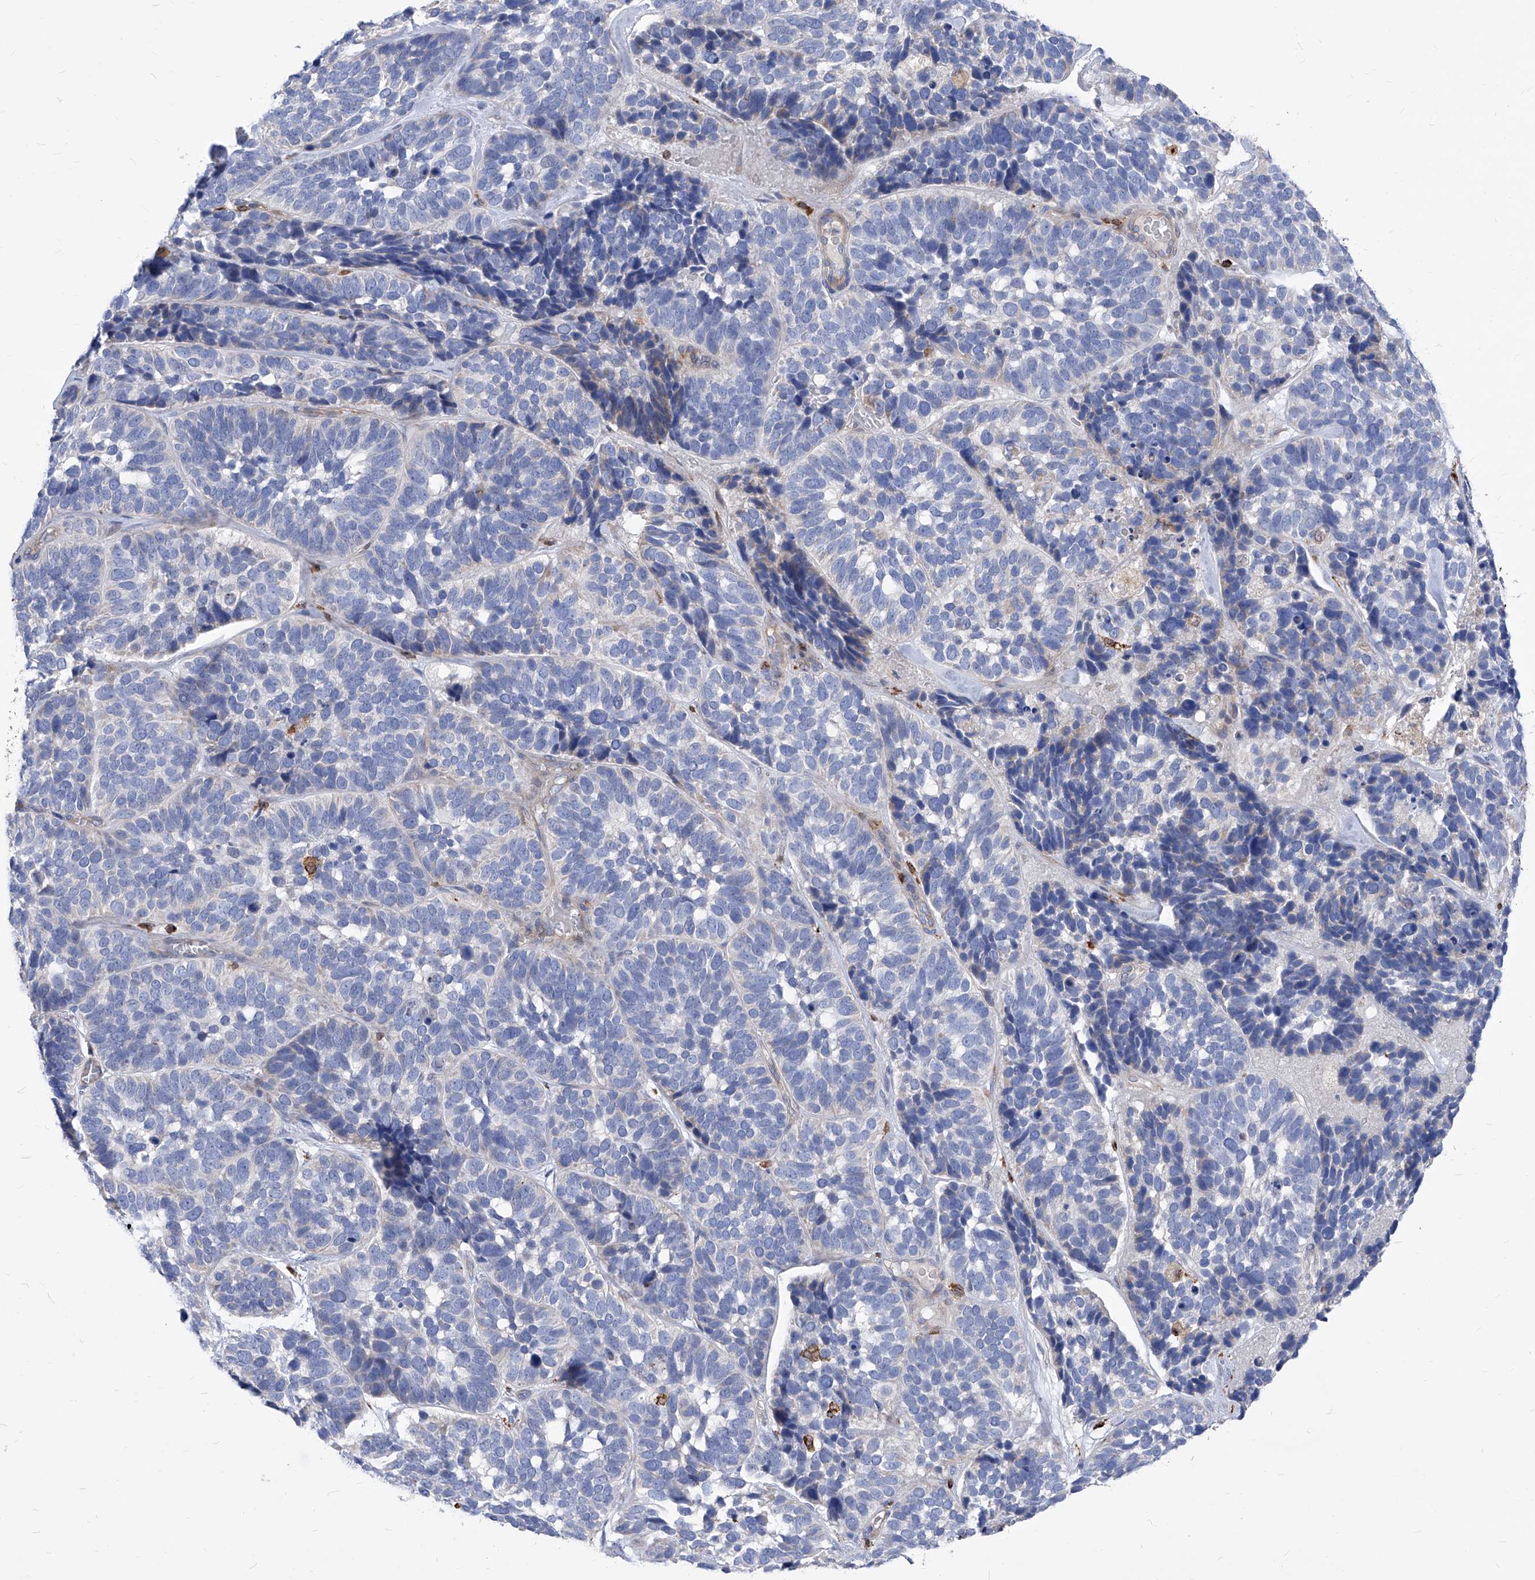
{"staining": {"intensity": "negative", "quantity": "none", "location": "none"}, "tissue": "skin cancer", "cell_type": "Tumor cells", "image_type": "cancer", "snomed": [{"axis": "morphology", "description": "Basal cell carcinoma"}, {"axis": "topography", "description": "Skin"}], "caption": "A photomicrograph of skin basal cell carcinoma stained for a protein displays no brown staining in tumor cells.", "gene": "UBOX5", "patient": {"sex": "male", "age": 62}}